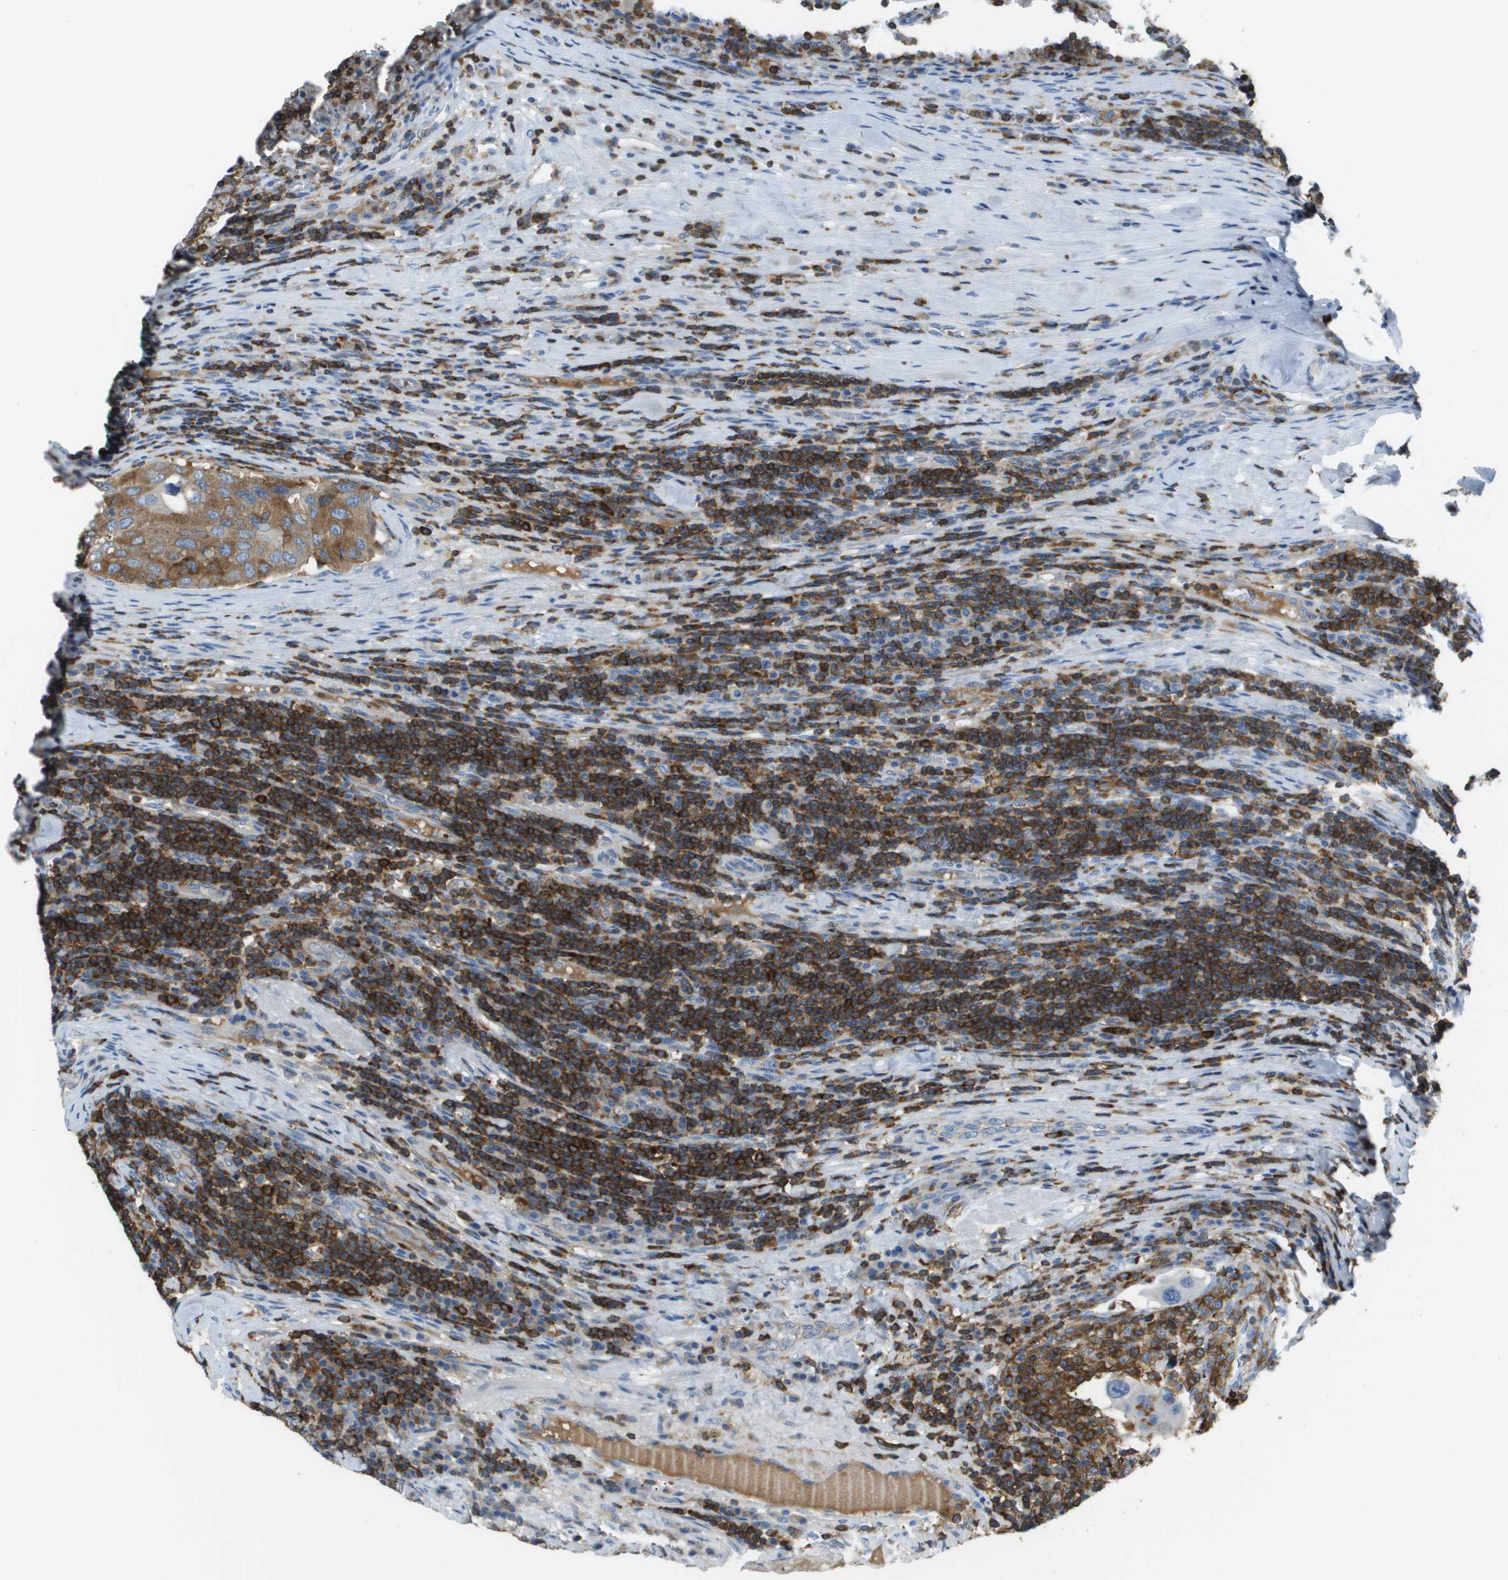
{"staining": {"intensity": "moderate", "quantity": ">75%", "location": "cytoplasmic/membranous"}, "tissue": "urothelial cancer", "cell_type": "Tumor cells", "image_type": "cancer", "snomed": [{"axis": "morphology", "description": "Urothelial carcinoma, High grade"}, {"axis": "topography", "description": "Lymph node"}, {"axis": "topography", "description": "Urinary bladder"}], "caption": "Urothelial cancer stained for a protein (brown) shows moderate cytoplasmic/membranous positive staining in about >75% of tumor cells.", "gene": "APBB1IP", "patient": {"sex": "male", "age": 51}}